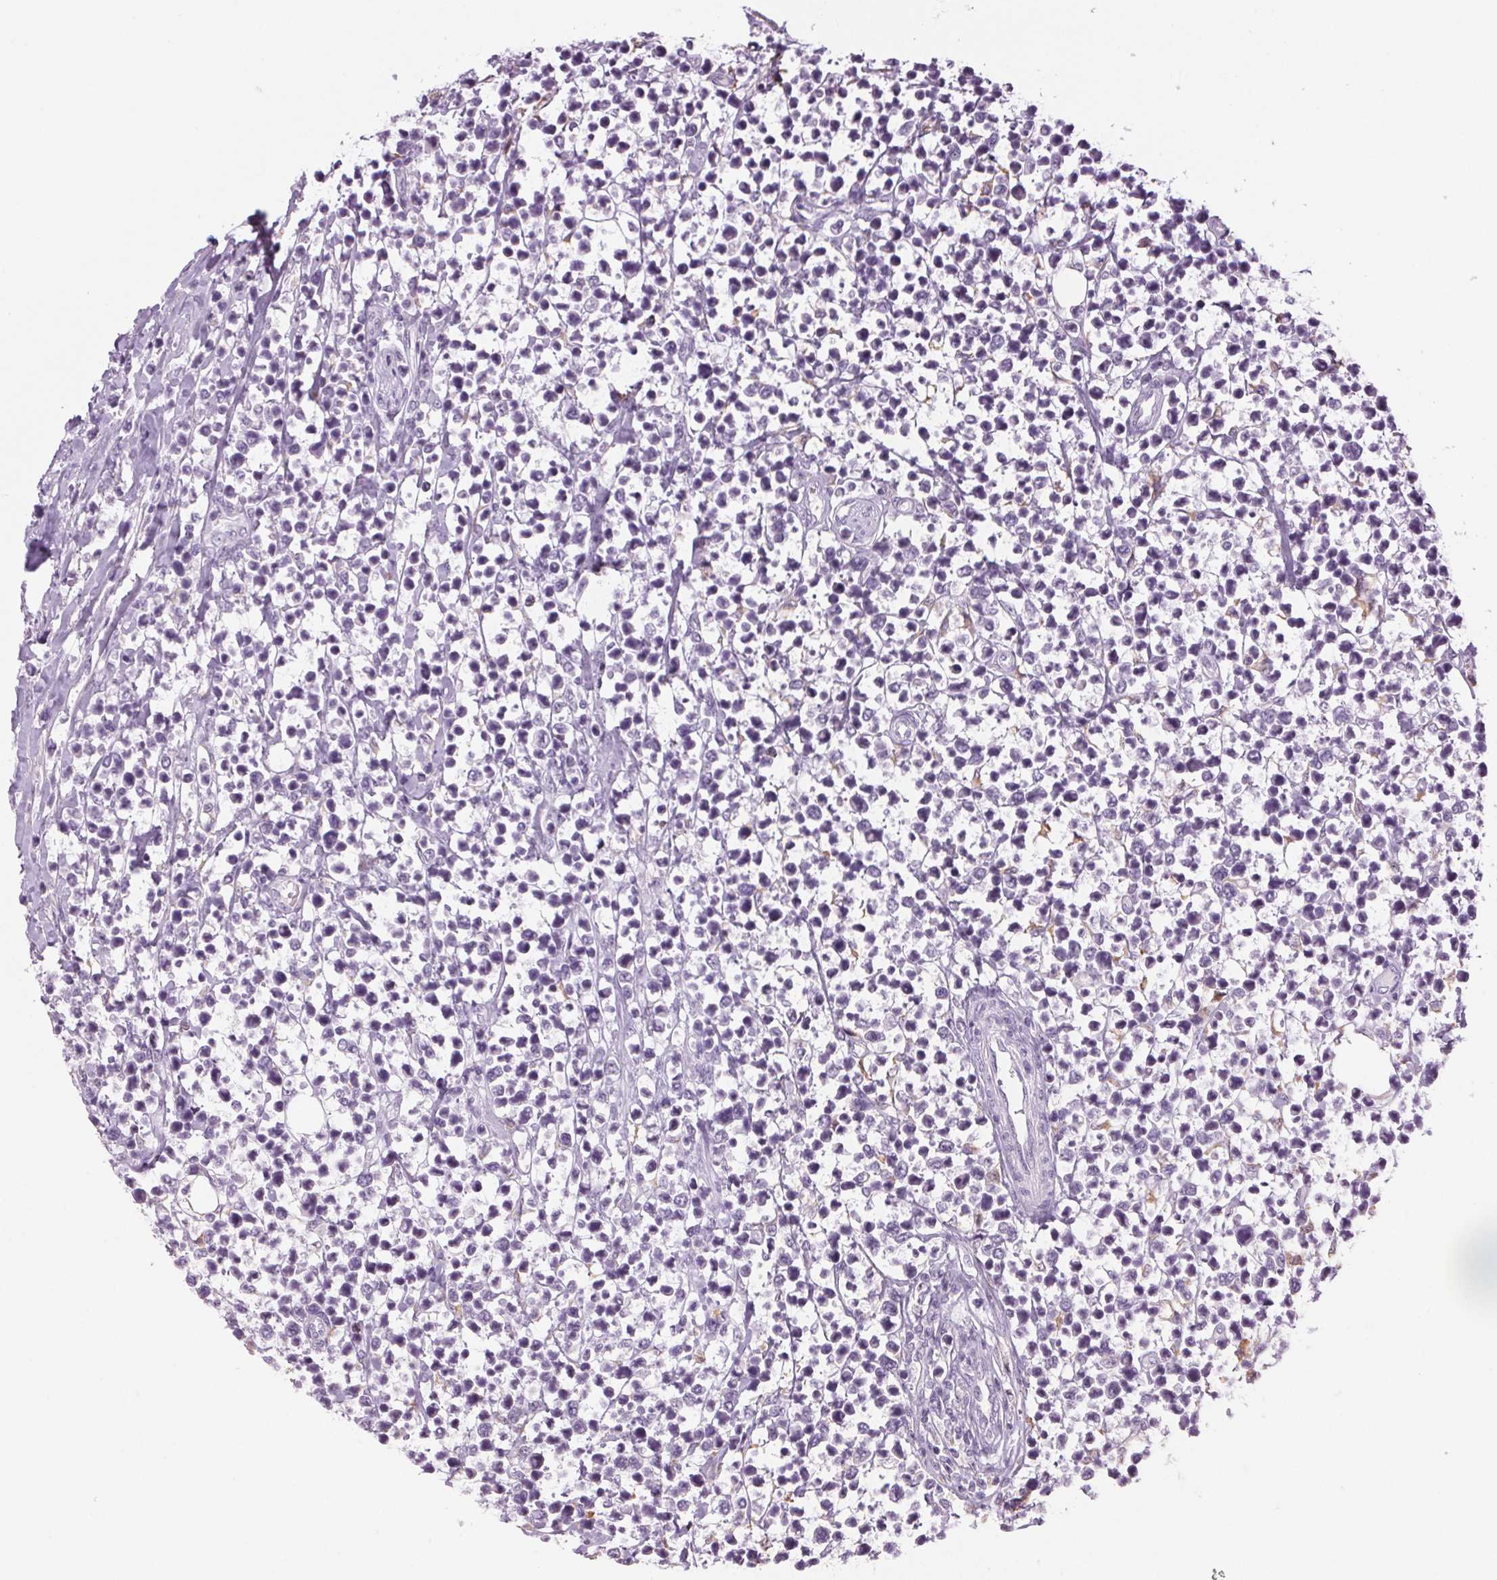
{"staining": {"intensity": "negative", "quantity": "none", "location": "none"}, "tissue": "lymphoma", "cell_type": "Tumor cells", "image_type": "cancer", "snomed": [{"axis": "morphology", "description": "Malignant lymphoma, non-Hodgkin's type, High grade"}, {"axis": "topography", "description": "Soft tissue"}], "caption": "The micrograph displays no staining of tumor cells in malignant lymphoma, non-Hodgkin's type (high-grade).", "gene": "MPO", "patient": {"sex": "female", "age": 56}}